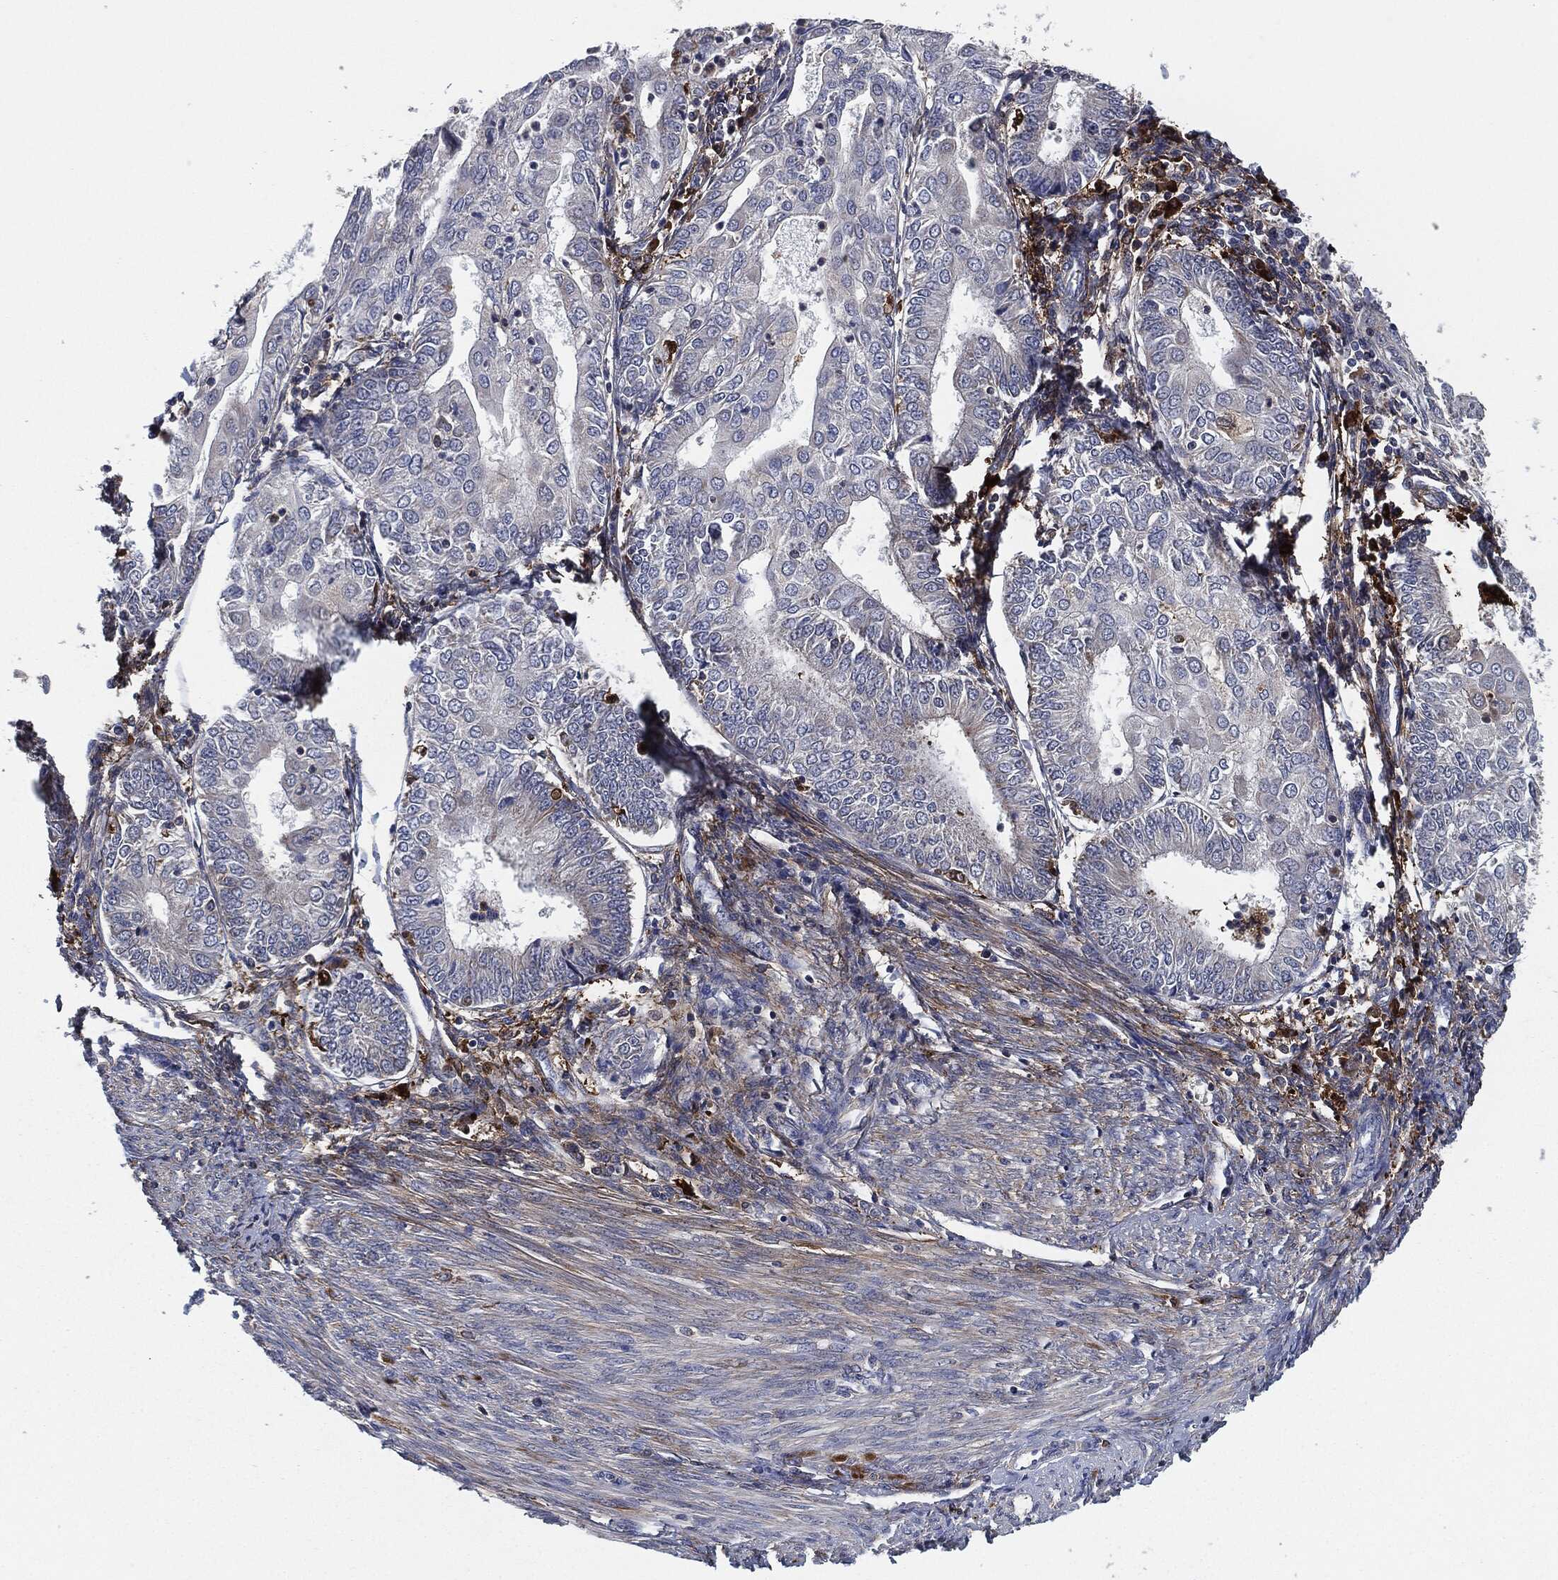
{"staining": {"intensity": "negative", "quantity": "none", "location": "none"}, "tissue": "endometrial cancer", "cell_type": "Tumor cells", "image_type": "cancer", "snomed": [{"axis": "morphology", "description": "Adenocarcinoma, NOS"}, {"axis": "topography", "description": "Endometrium"}], "caption": "Human endometrial cancer (adenocarcinoma) stained for a protein using immunohistochemistry (IHC) shows no expression in tumor cells.", "gene": "TMEM11", "patient": {"sex": "female", "age": 68}}